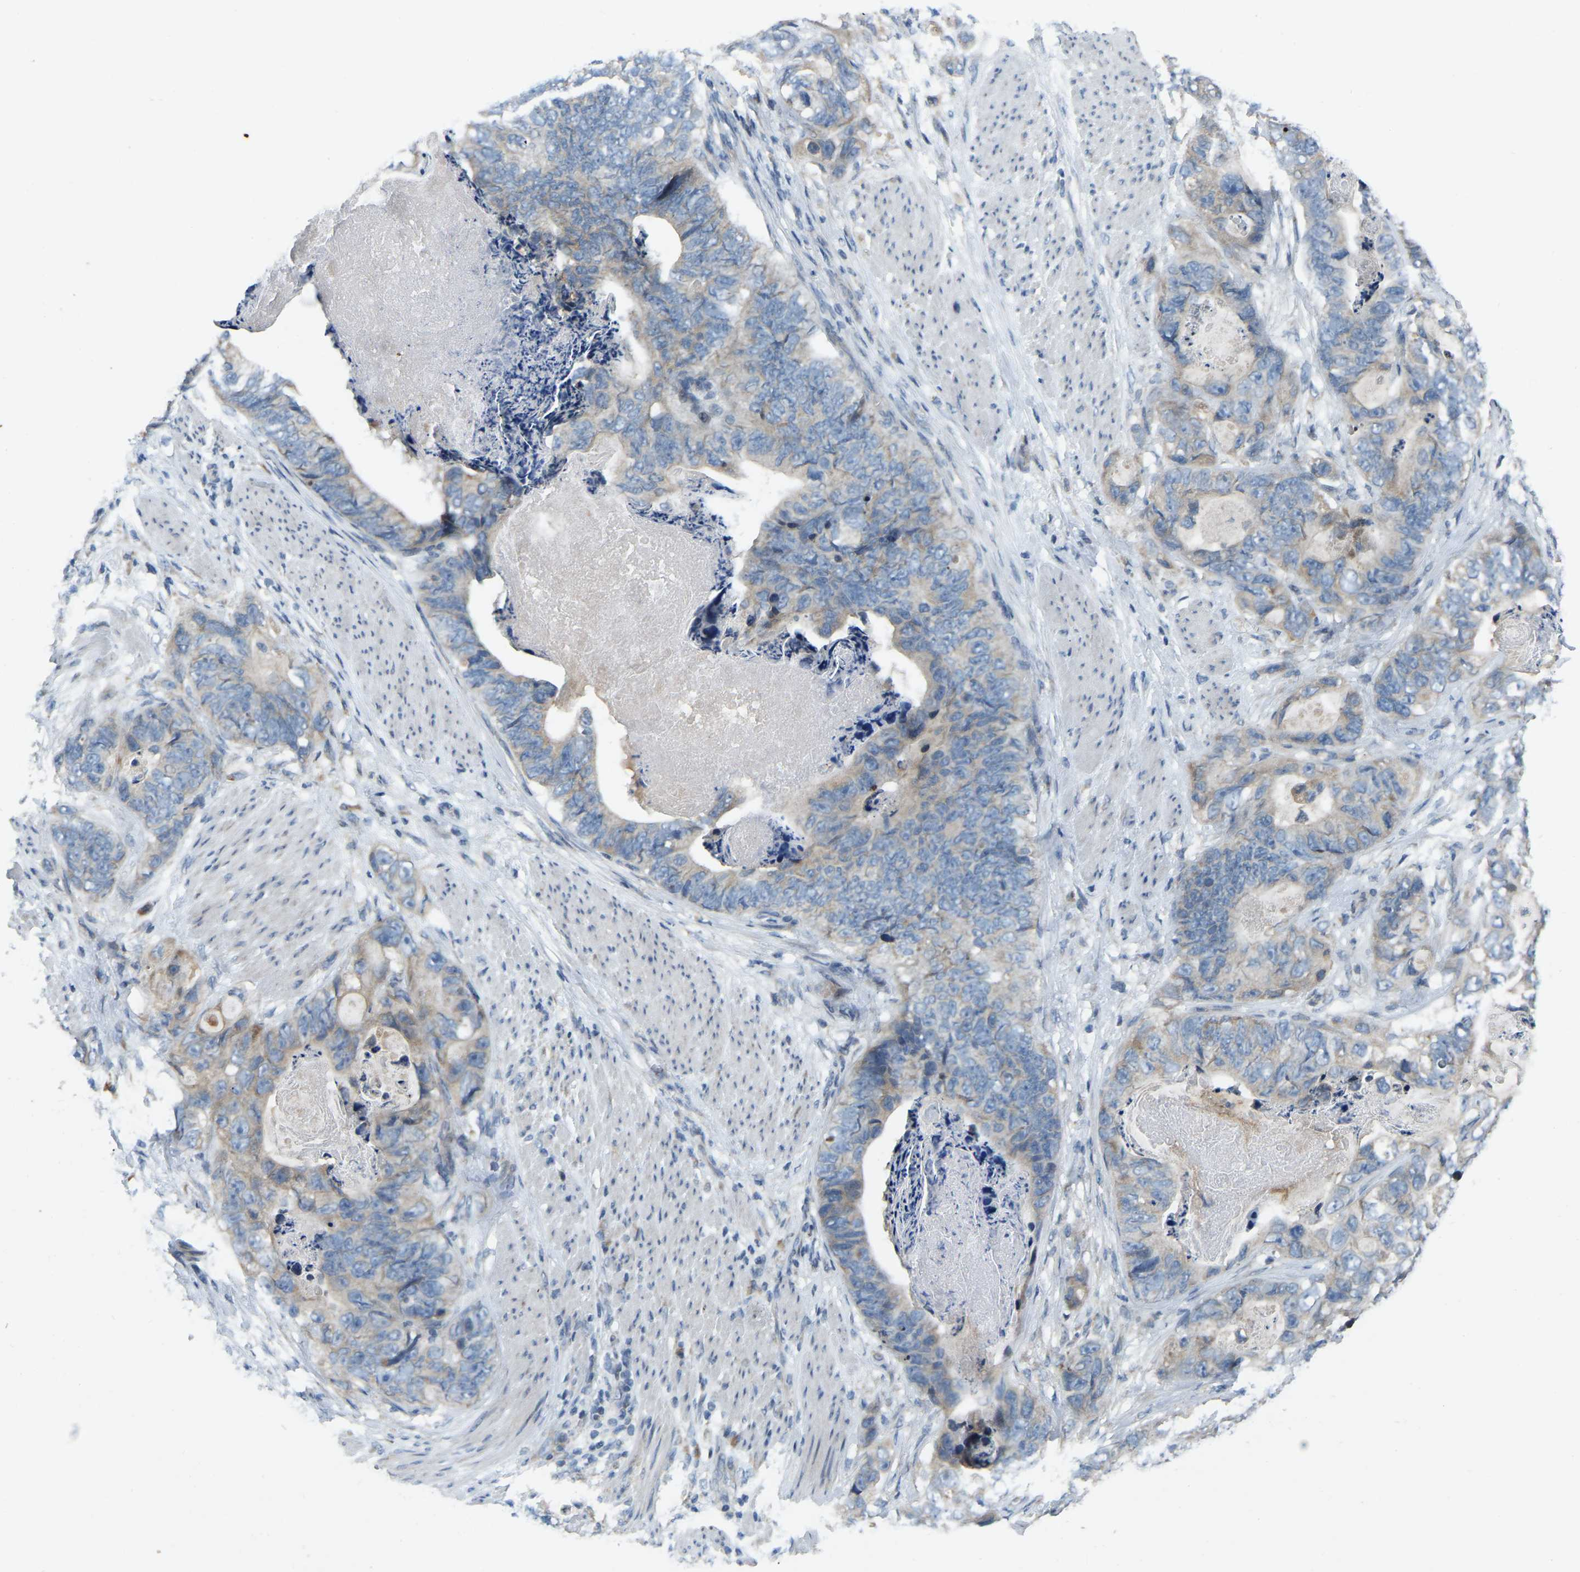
{"staining": {"intensity": "weak", "quantity": ">75%", "location": "cytoplasmic/membranous"}, "tissue": "stomach cancer", "cell_type": "Tumor cells", "image_type": "cancer", "snomed": [{"axis": "morphology", "description": "Adenocarcinoma, NOS"}, {"axis": "topography", "description": "Stomach"}], "caption": "Immunohistochemical staining of stomach adenocarcinoma reveals weak cytoplasmic/membranous protein positivity in approximately >75% of tumor cells.", "gene": "PARL", "patient": {"sex": "female", "age": 89}}